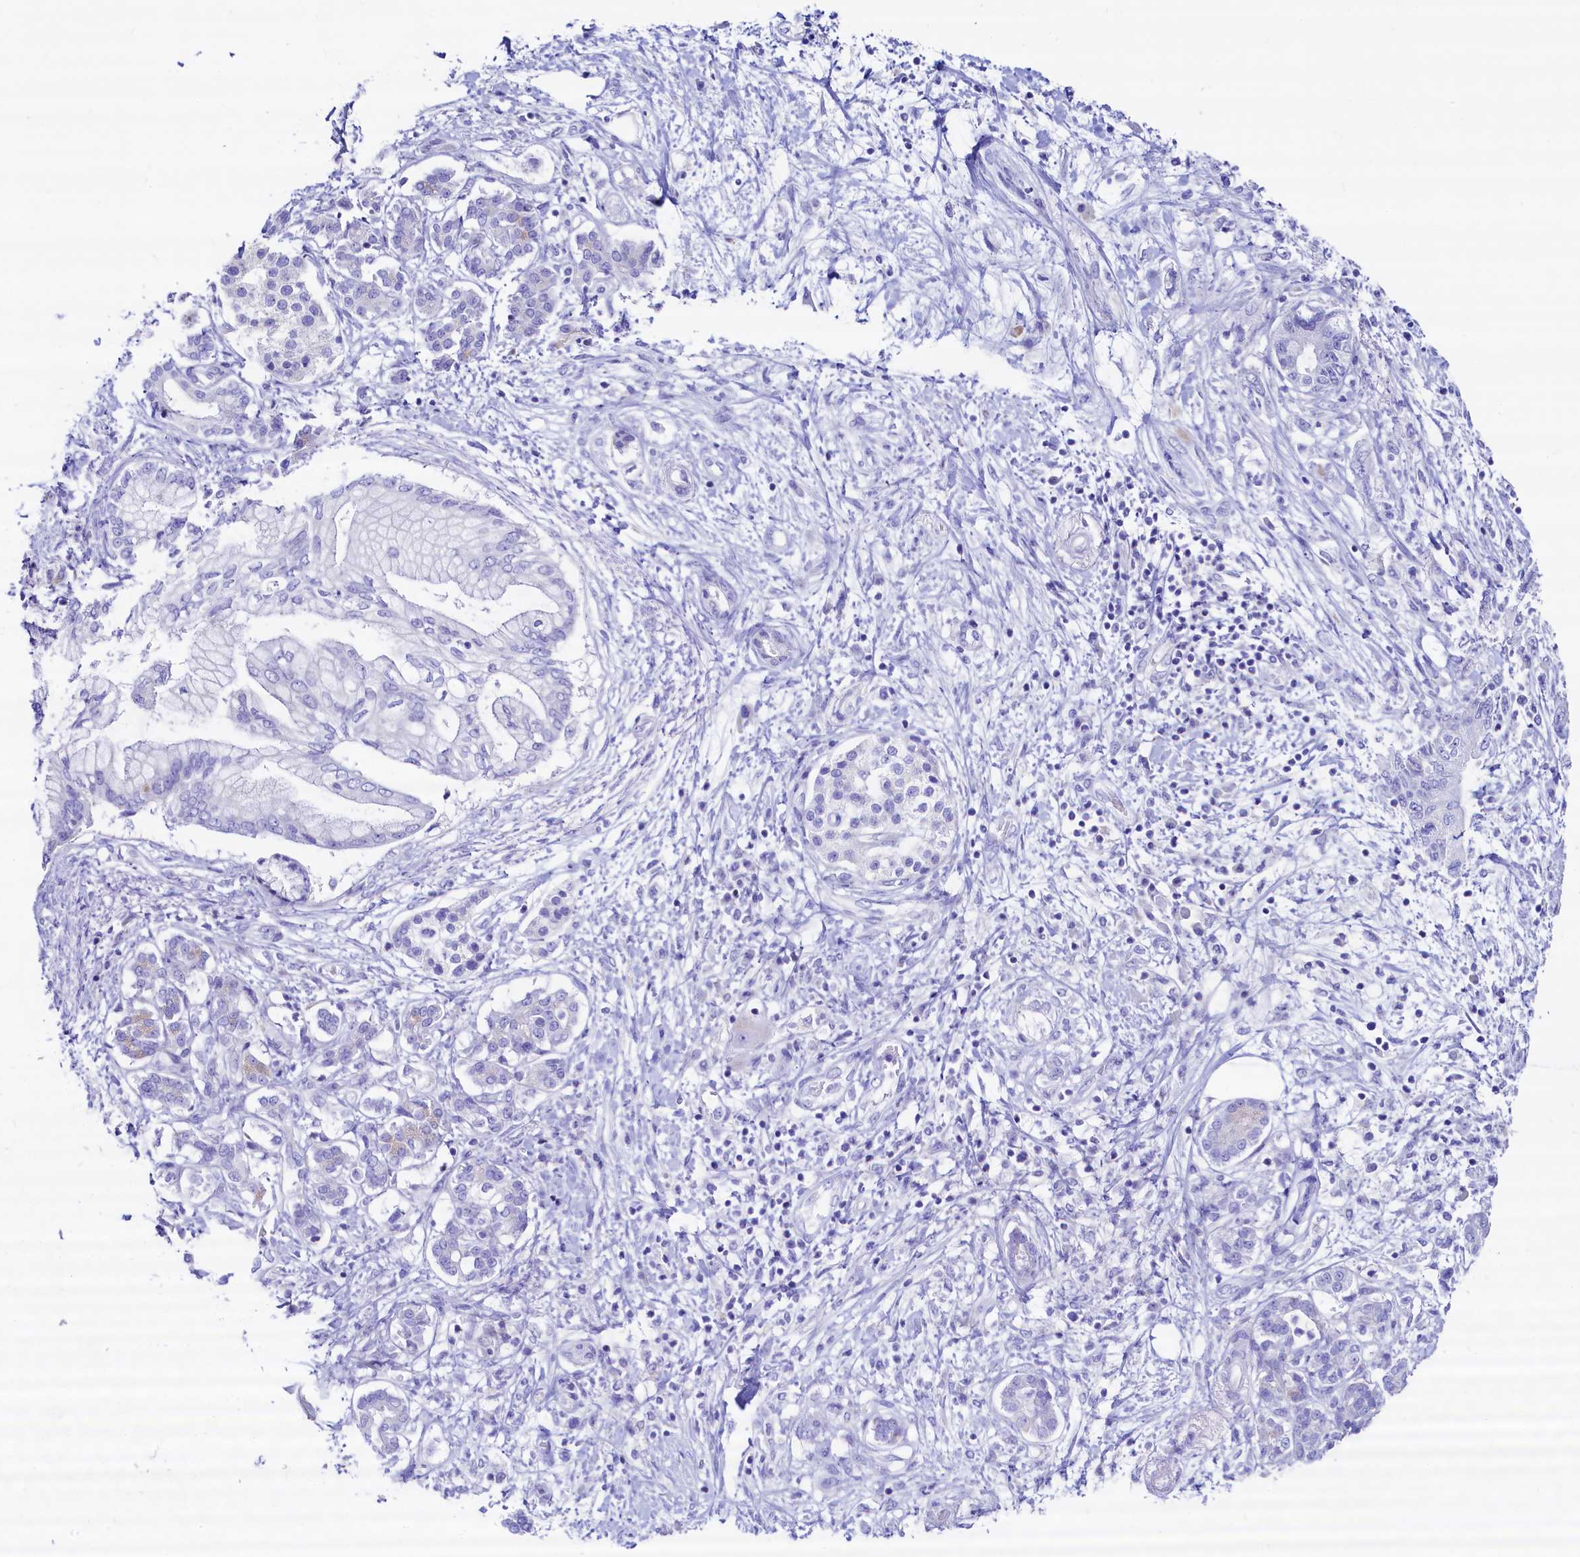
{"staining": {"intensity": "negative", "quantity": "none", "location": "none"}, "tissue": "pancreatic cancer", "cell_type": "Tumor cells", "image_type": "cancer", "snomed": [{"axis": "morphology", "description": "Adenocarcinoma, NOS"}, {"axis": "topography", "description": "Pancreas"}], "caption": "Histopathology image shows no significant protein staining in tumor cells of pancreatic cancer (adenocarcinoma).", "gene": "RBP3", "patient": {"sex": "female", "age": 73}}